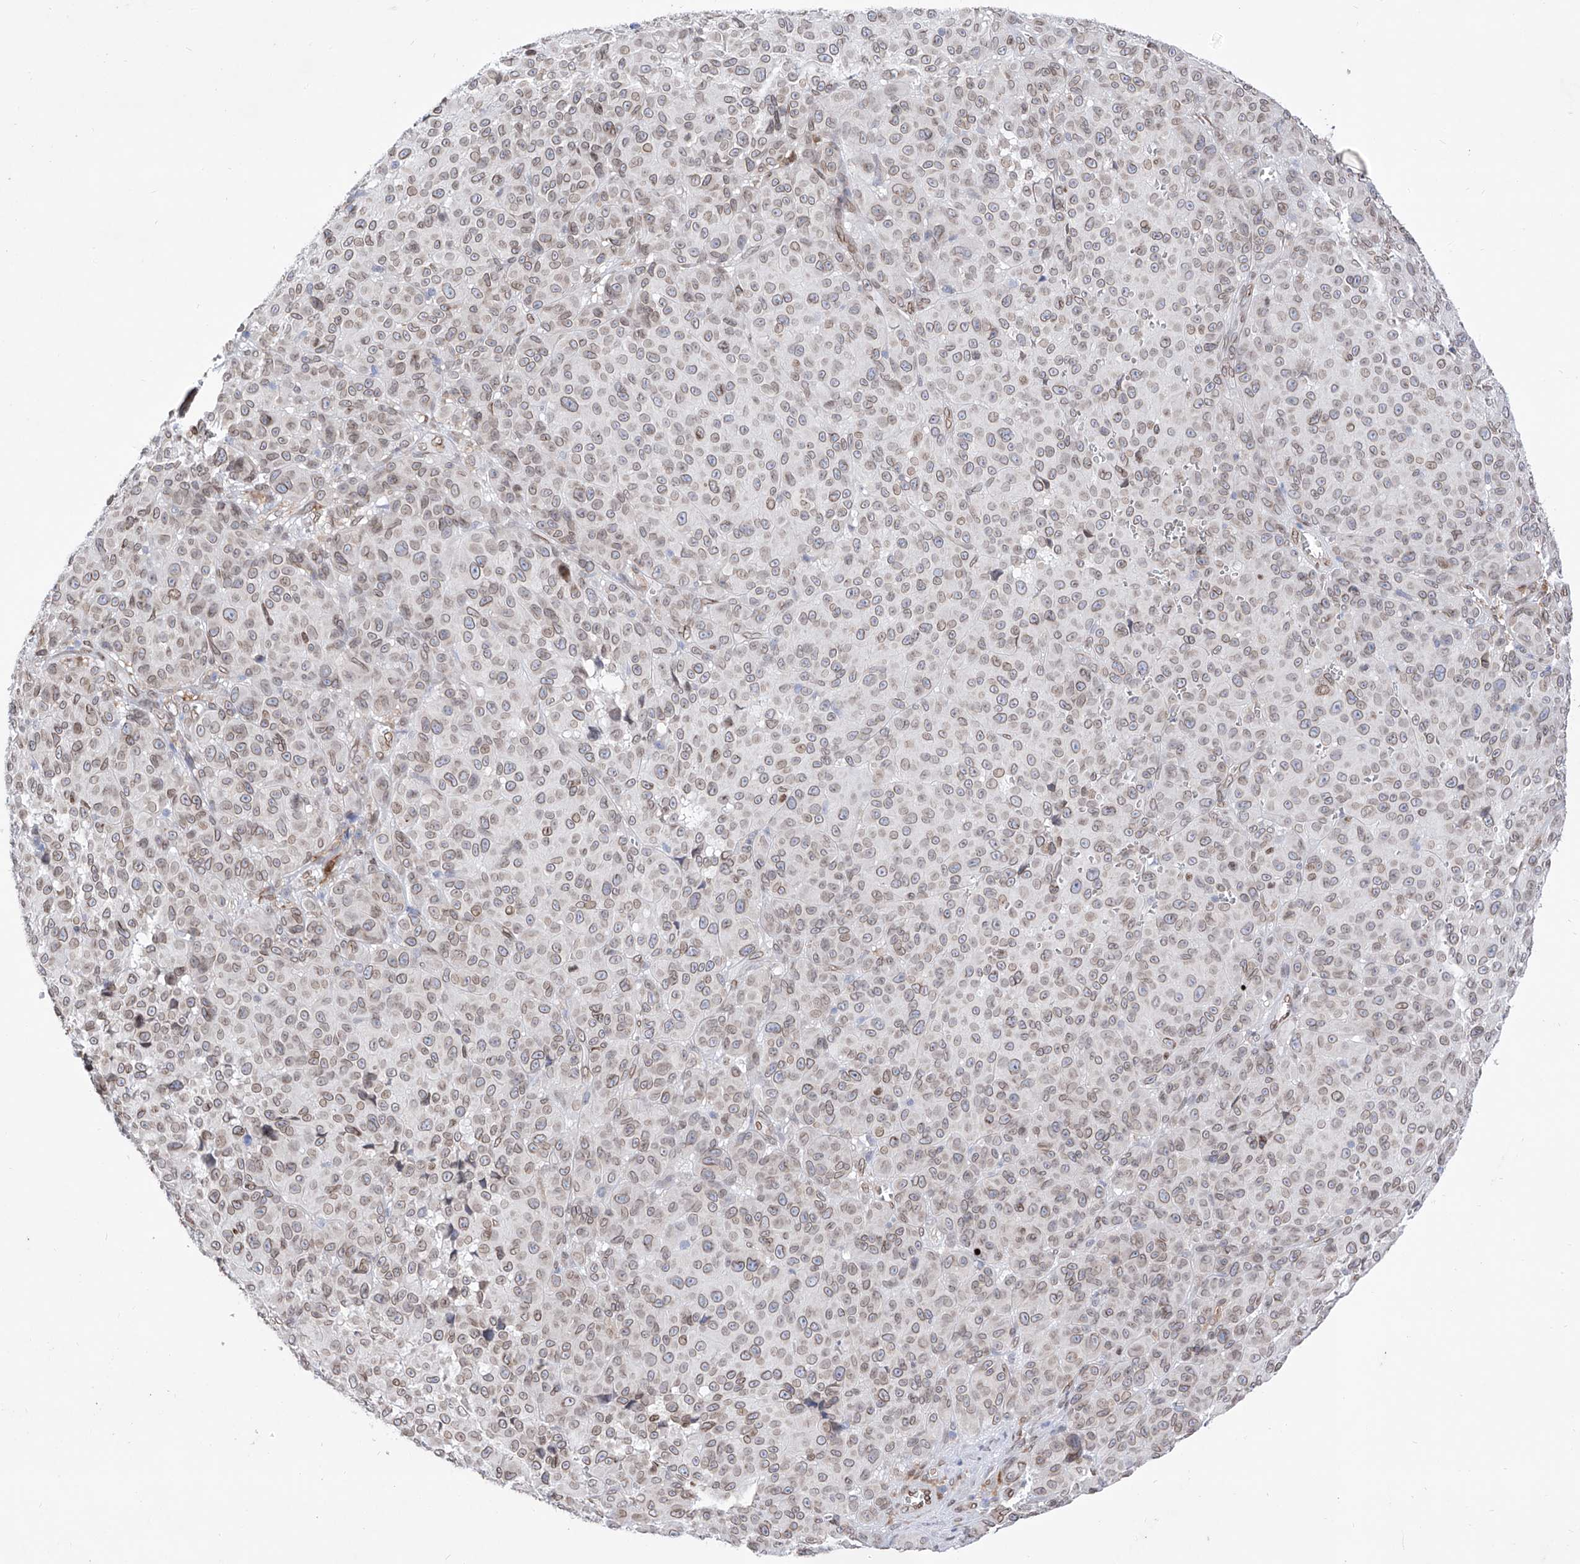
{"staining": {"intensity": "weak", "quantity": "25%-75%", "location": "nuclear"}, "tissue": "melanoma", "cell_type": "Tumor cells", "image_type": "cancer", "snomed": [{"axis": "morphology", "description": "Malignant melanoma, NOS"}, {"axis": "topography", "description": "Skin"}], "caption": "This photomicrograph shows IHC staining of malignant melanoma, with low weak nuclear expression in approximately 25%-75% of tumor cells.", "gene": "LCLAT1", "patient": {"sex": "male", "age": 73}}